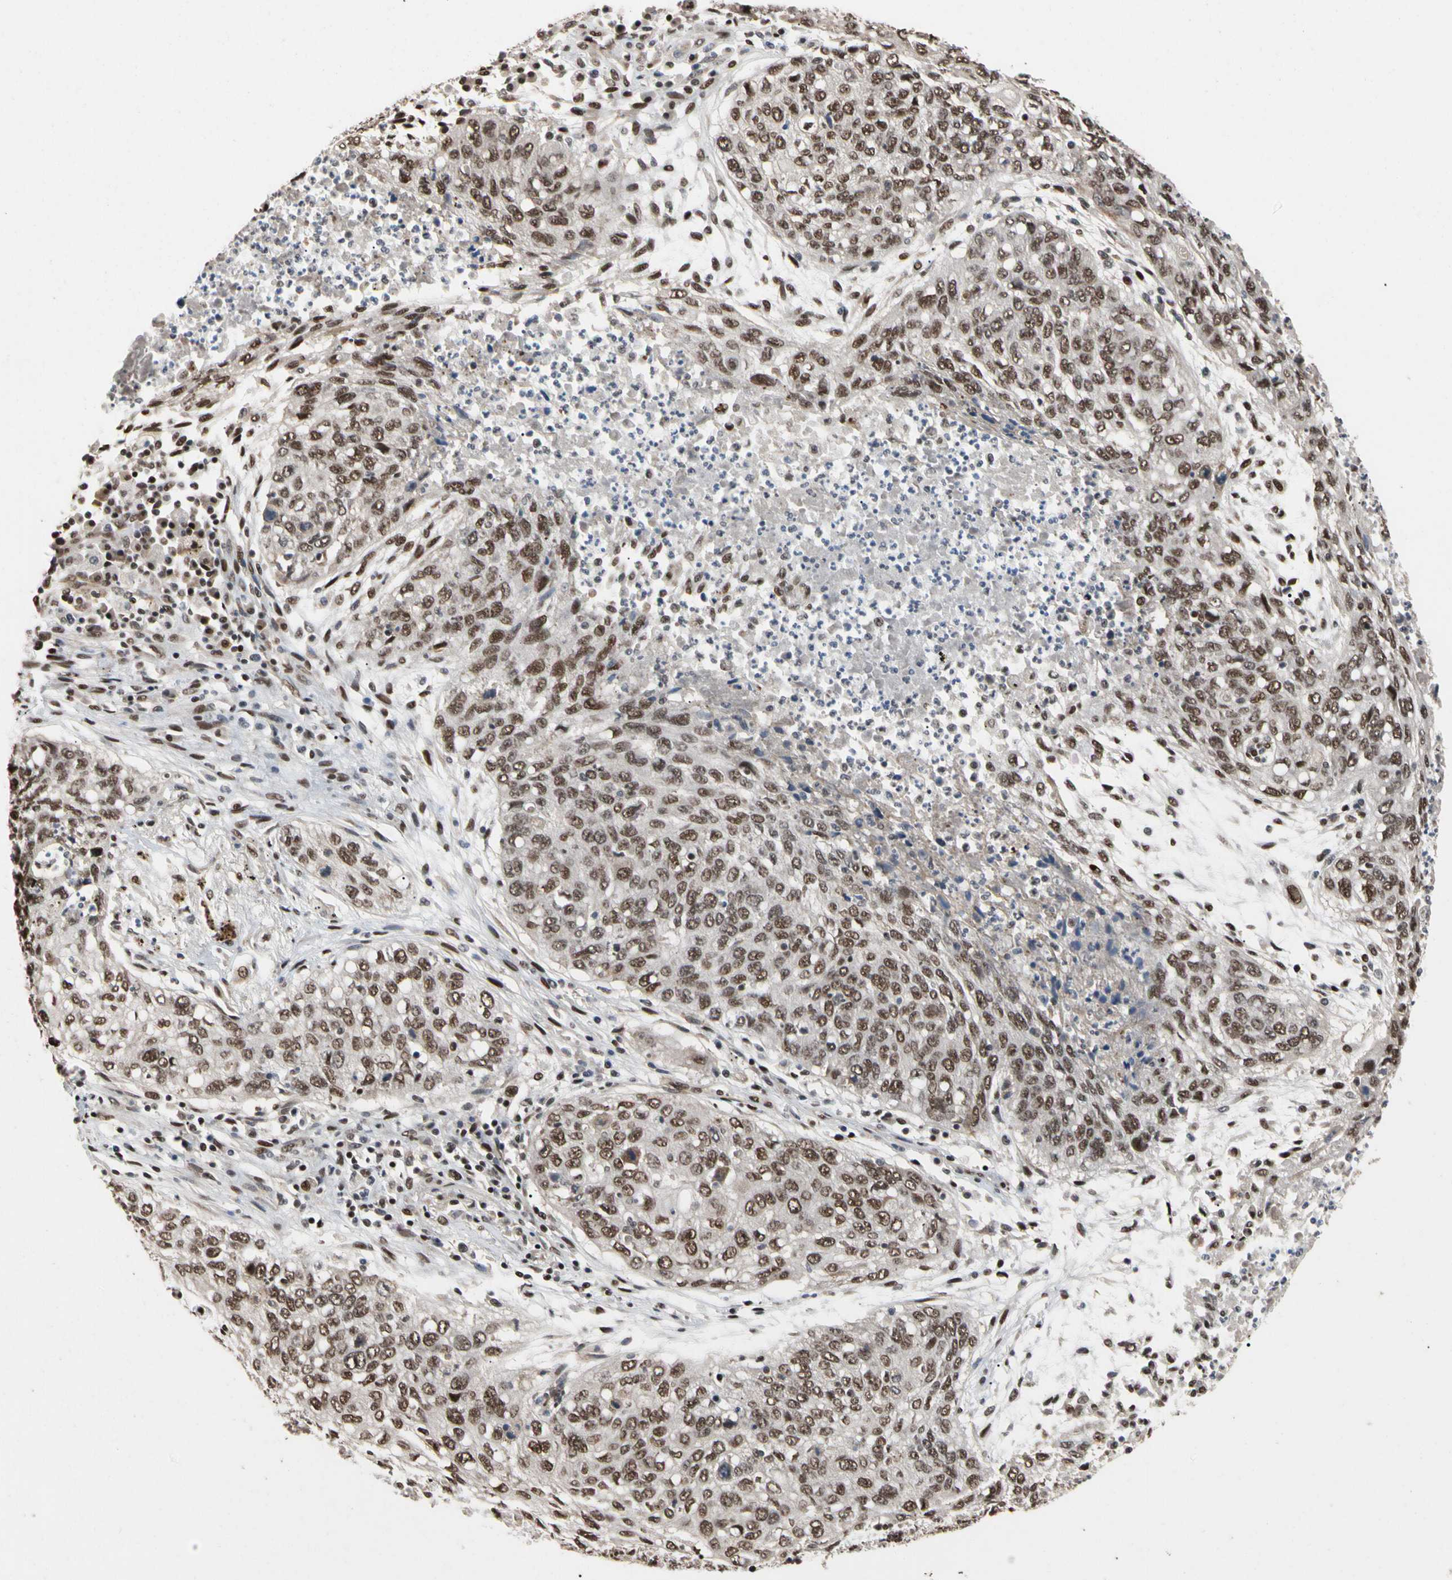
{"staining": {"intensity": "moderate", "quantity": ">75%", "location": "nuclear"}, "tissue": "lung cancer", "cell_type": "Tumor cells", "image_type": "cancer", "snomed": [{"axis": "morphology", "description": "Squamous cell carcinoma, NOS"}, {"axis": "topography", "description": "Lung"}], "caption": "Moderate nuclear positivity is identified in about >75% of tumor cells in lung squamous cell carcinoma.", "gene": "FAM98B", "patient": {"sex": "female", "age": 63}}